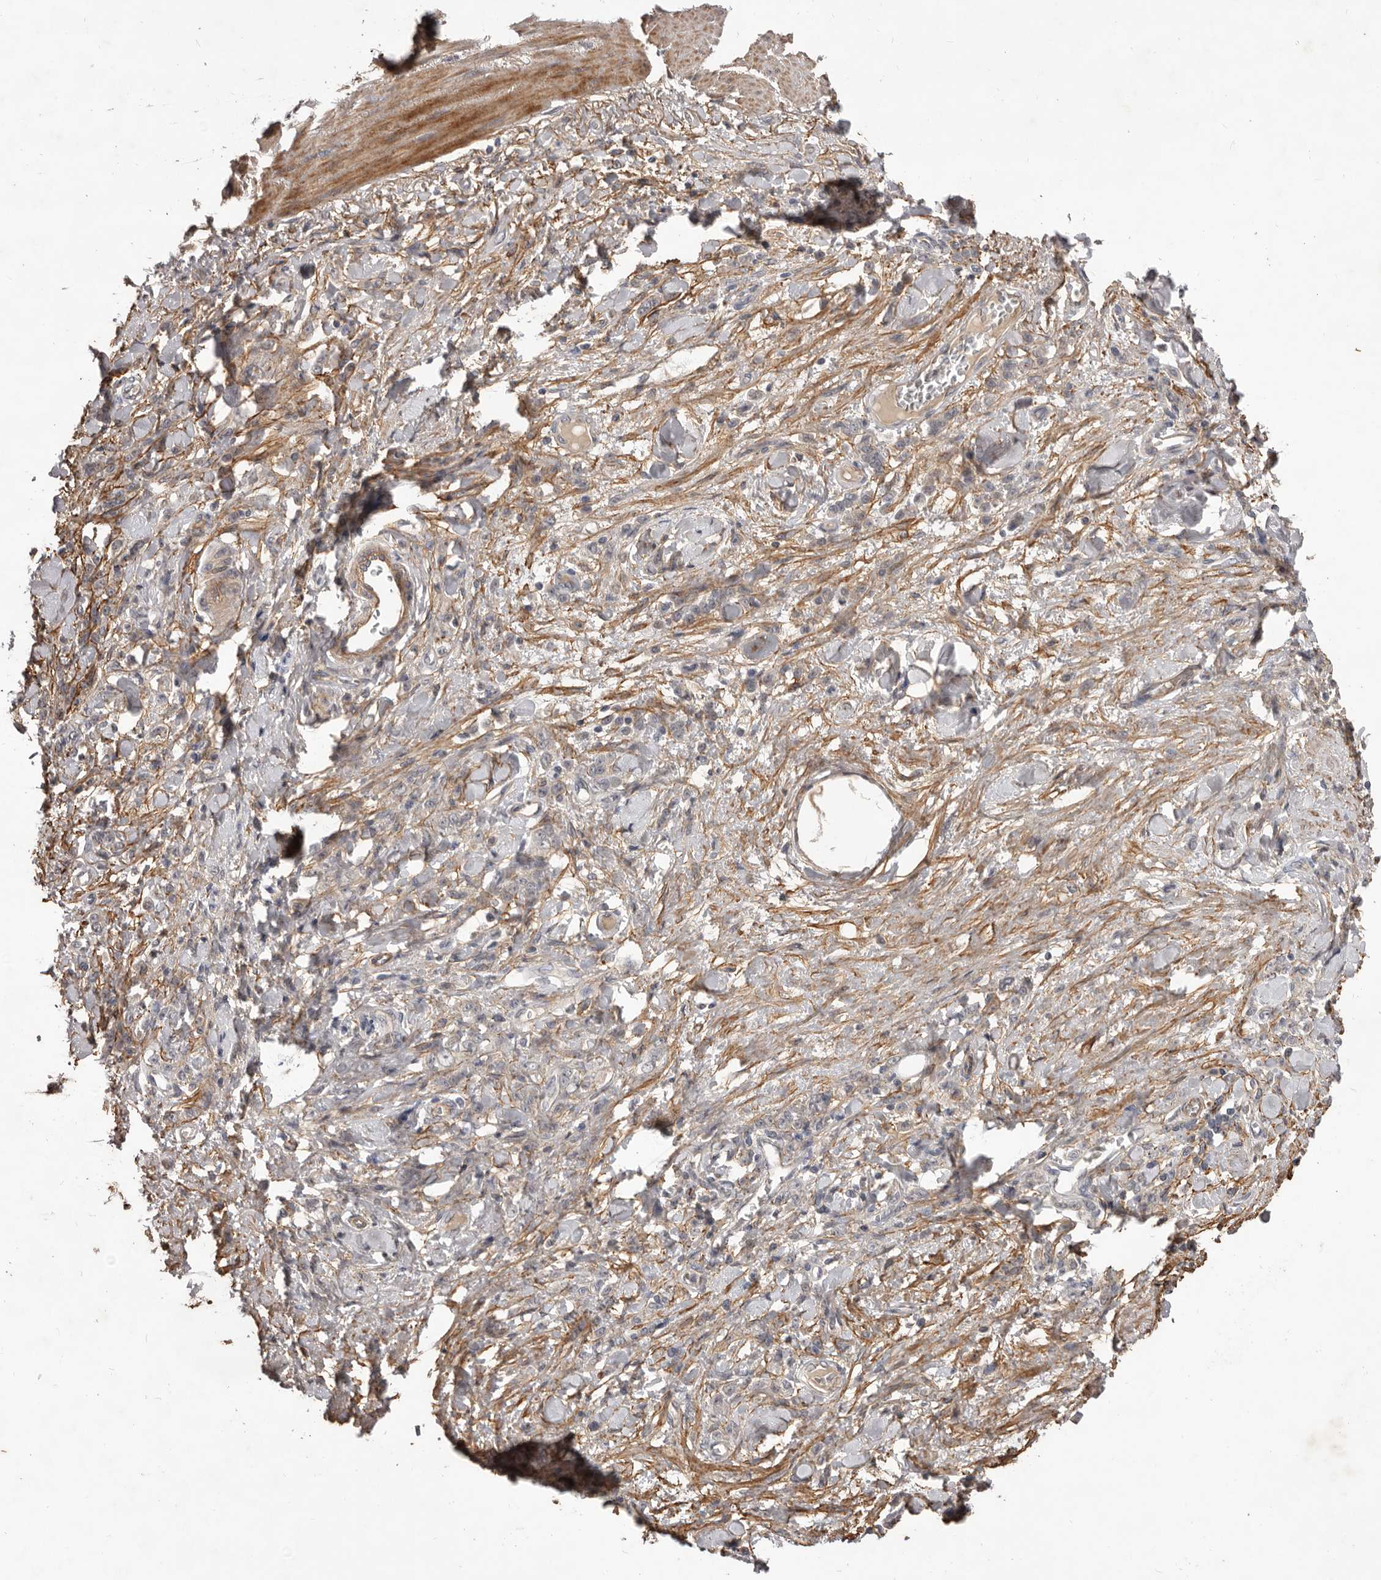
{"staining": {"intensity": "weak", "quantity": "<25%", "location": "cytoplasmic/membranous"}, "tissue": "stomach cancer", "cell_type": "Tumor cells", "image_type": "cancer", "snomed": [{"axis": "morphology", "description": "Normal tissue, NOS"}, {"axis": "morphology", "description": "Adenocarcinoma, NOS"}, {"axis": "topography", "description": "Stomach"}], "caption": "Stomach adenocarcinoma was stained to show a protein in brown. There is no significant expression in tumor cells.", "gene": "HBS1L", "patient": {"sex": "male", "age": 82}}